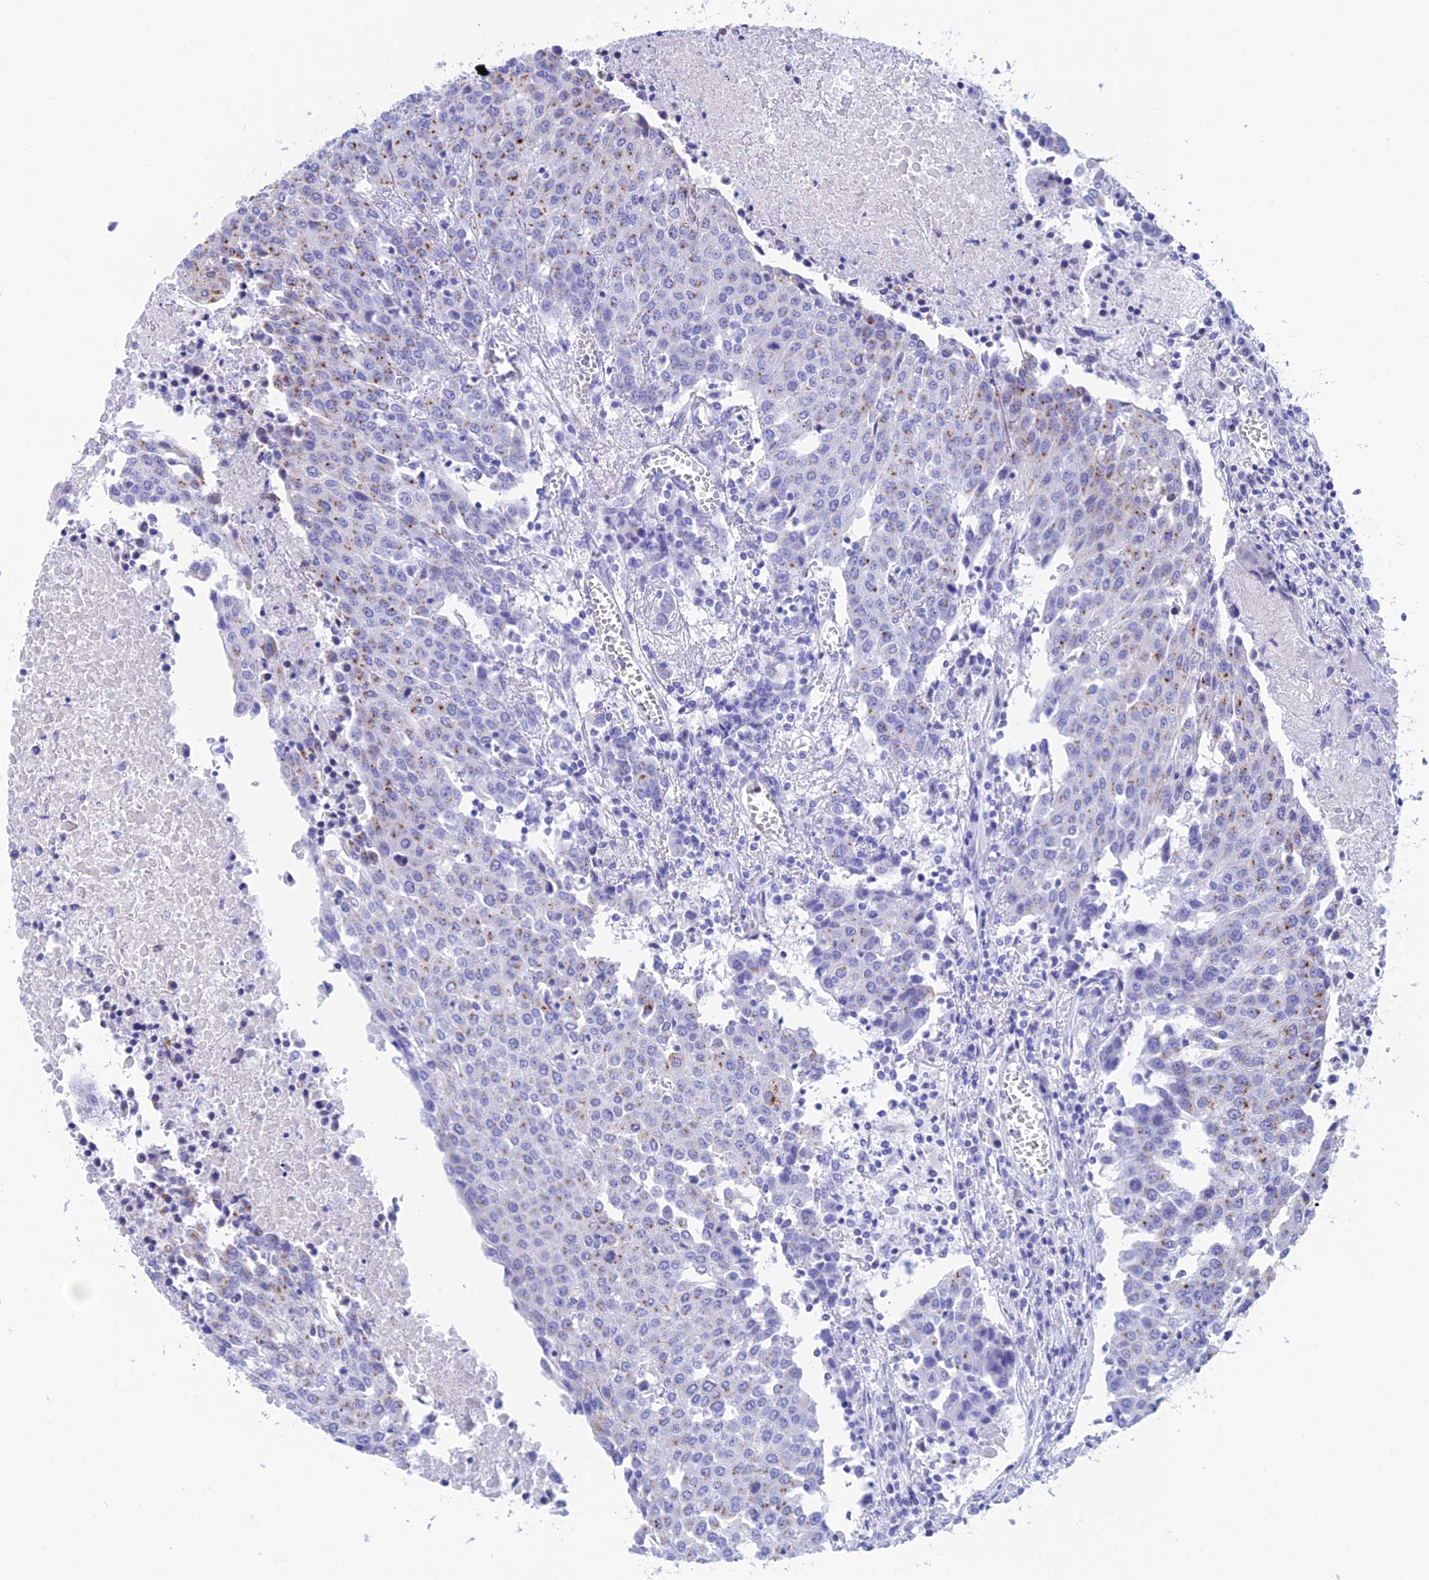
{"staining": {"intensity": "weak", "quantity": "25%-75%", "location": "cytoplasmic/membranous"}, "tissue": "urothelial cancer", "cell_type": "Tumor cells", "image_type": "cancer", "snomed": [{"axis": "morphology", "description": "Urothelial carcinoma, High grade"}, {"axis": "topography", "description": "Urinary bladder"}], "caption": "The image reveals a brown stain indicating the presence of a protein in the cytoplasmic/membranous of tumor cells in urothelial cancer.", "gene": "ERICH4", "patient": {"sex": "female", "age": 85}}